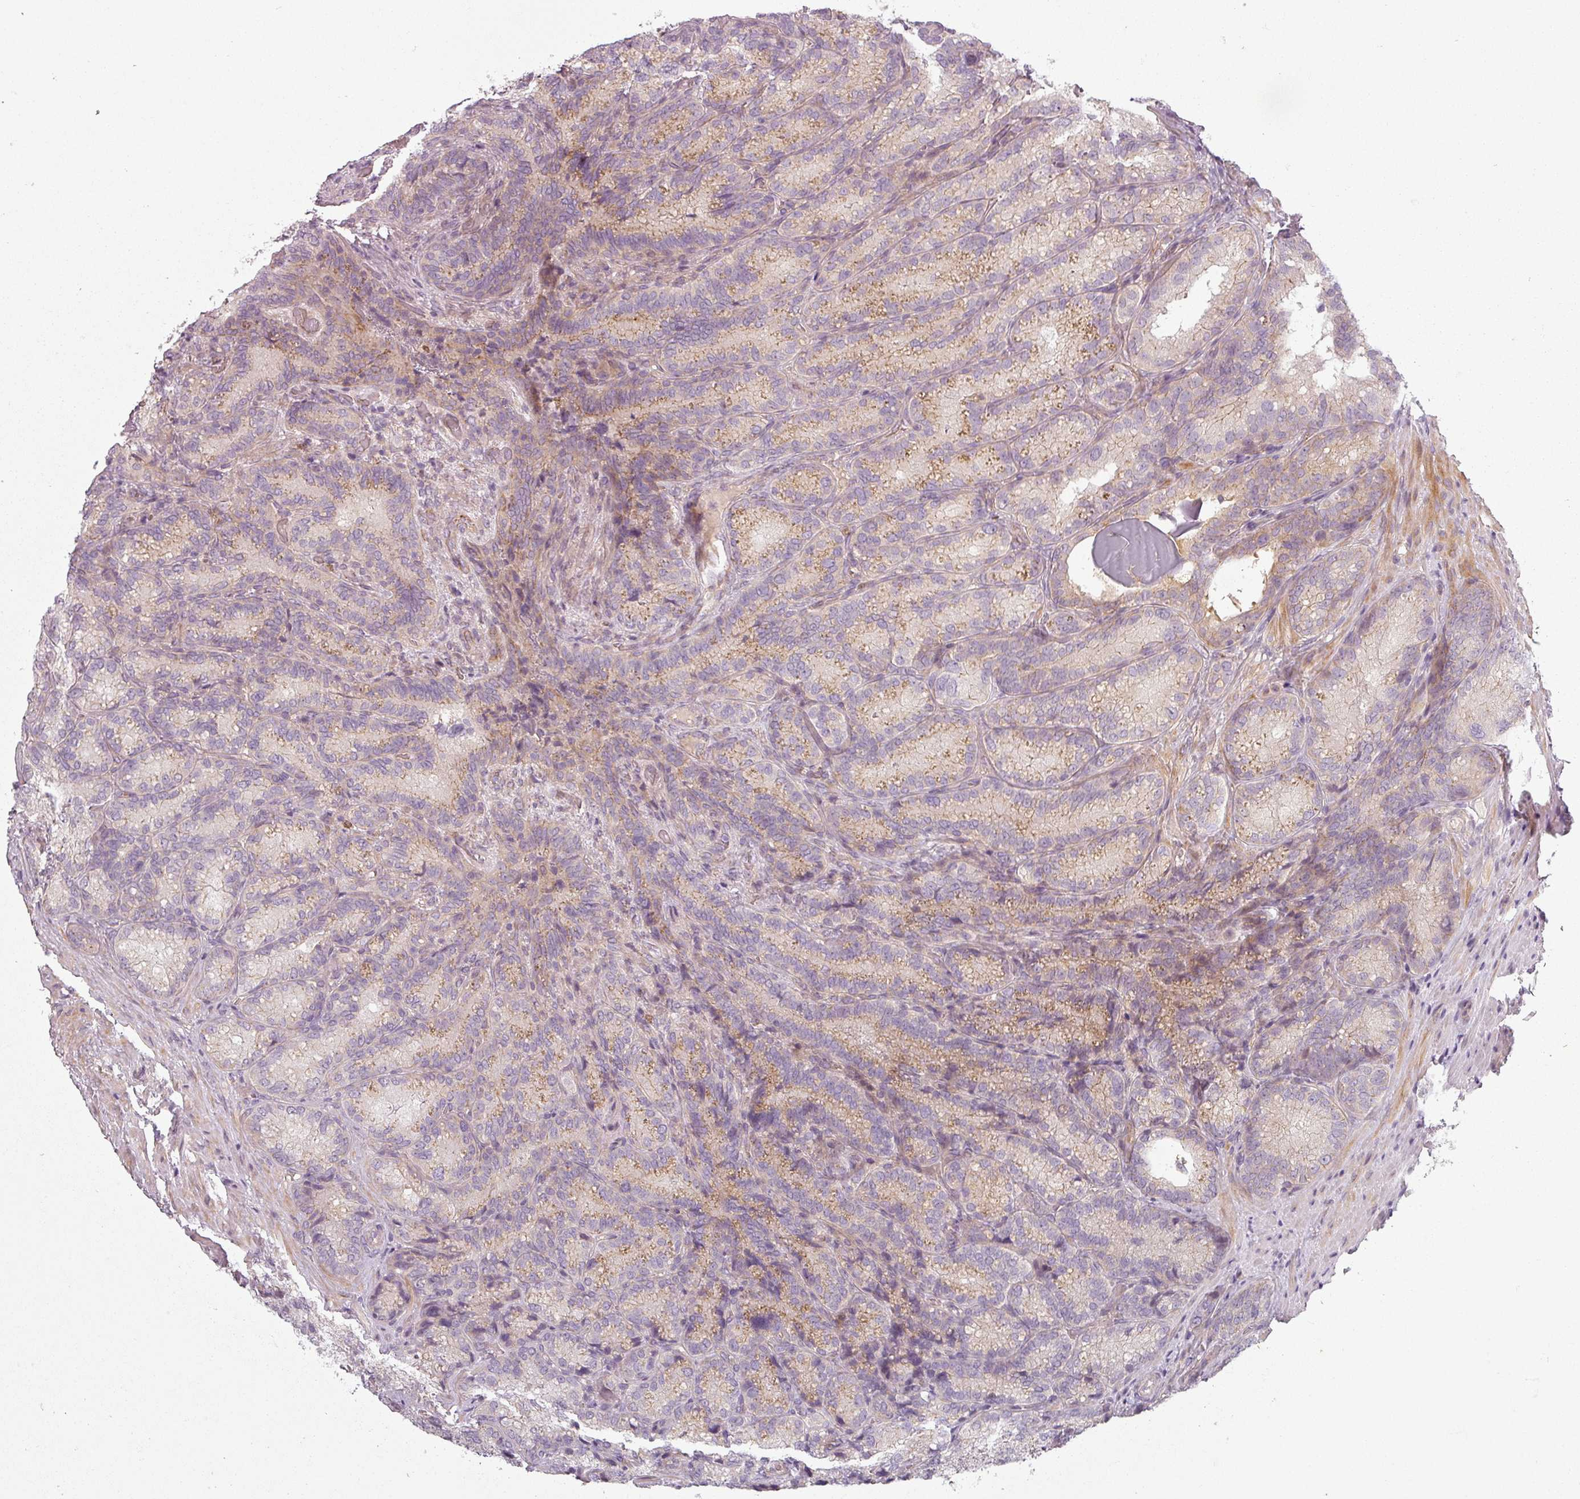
{"staining": {"intensity": "weak", "quantity": "25%-75%", "location": "cytoplasmic/membranous"}, "tissue": "seminal vesicle", "cell_type": "Glandular cells", "image_type": "normal", "snomed": [{"axis": "morphology", "description": "Normal tissue, NOS"}, {"axis": "topography", "description": "Seminal veicle"}], "caption": "Protein staining of normal seminal vesicle exhibits weak cytoplasmic/membranous staining in approximately 25%-75% of glandular cells. Immunohistochemistry stains the protein in brown and the nuclei are stained blue.", "gene": "SLC16A9", "patient": {"sex": "male", "age": 58}}